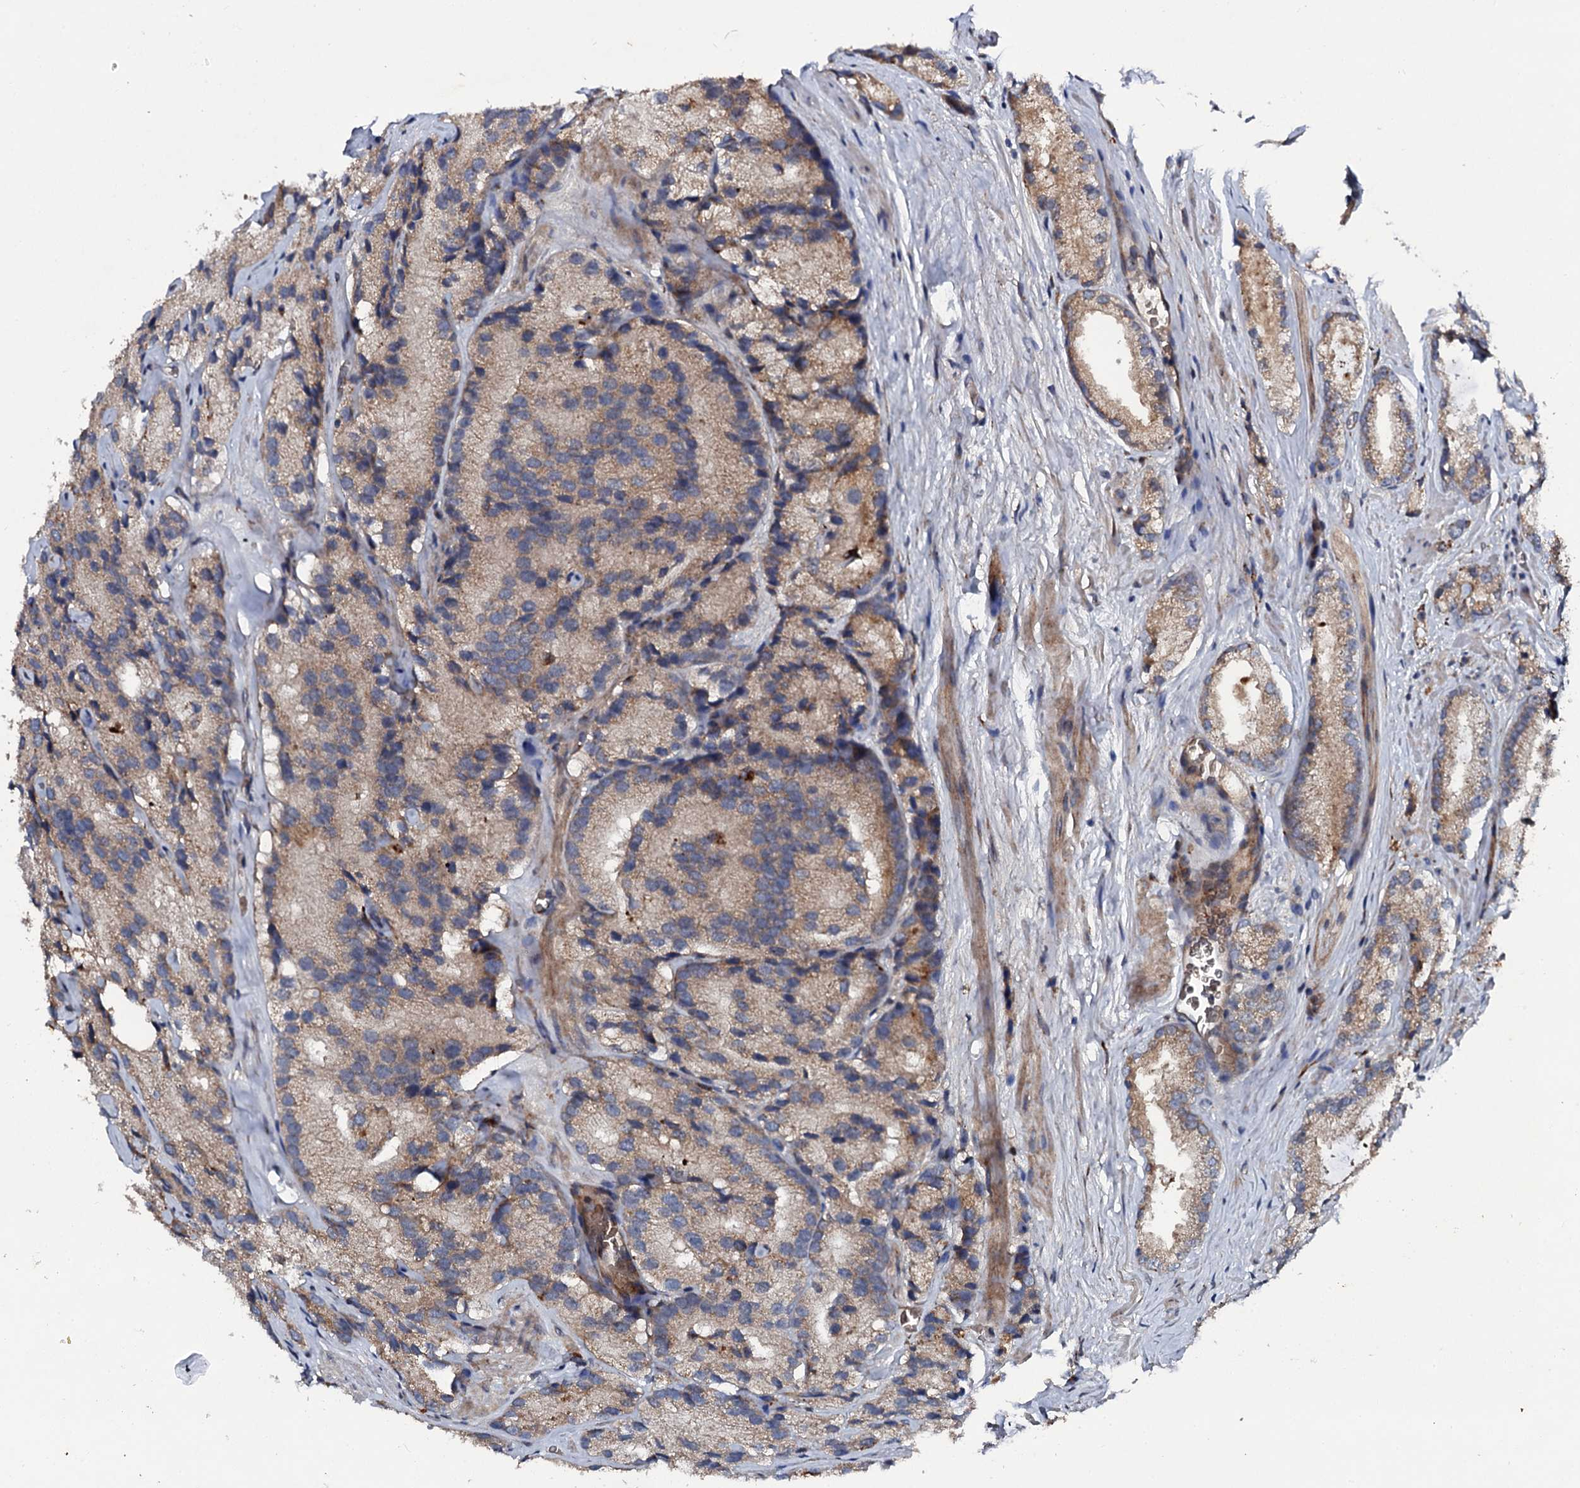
{"staining": {"intensity": "moderate", "quantity": ">75%", "location": "cytoplasmic/membranous"}, "tissue": "prostate cancer", "cell_type": "Tumor cells", "image_type": "cancer", "snomed": [{"axis": "morphology", "description": "Adenocarcinoma, High grade"}, {"axis": "topography", "description": "Prostate"}], "caption": "Moderate cytoplasmic/membranous protein positivity is identified in about >75% of tumor cells in prostate adenocarcinoma (high-grade).", "gene": "LRRC28", "patient": {"sex": "male", "age": 66}}